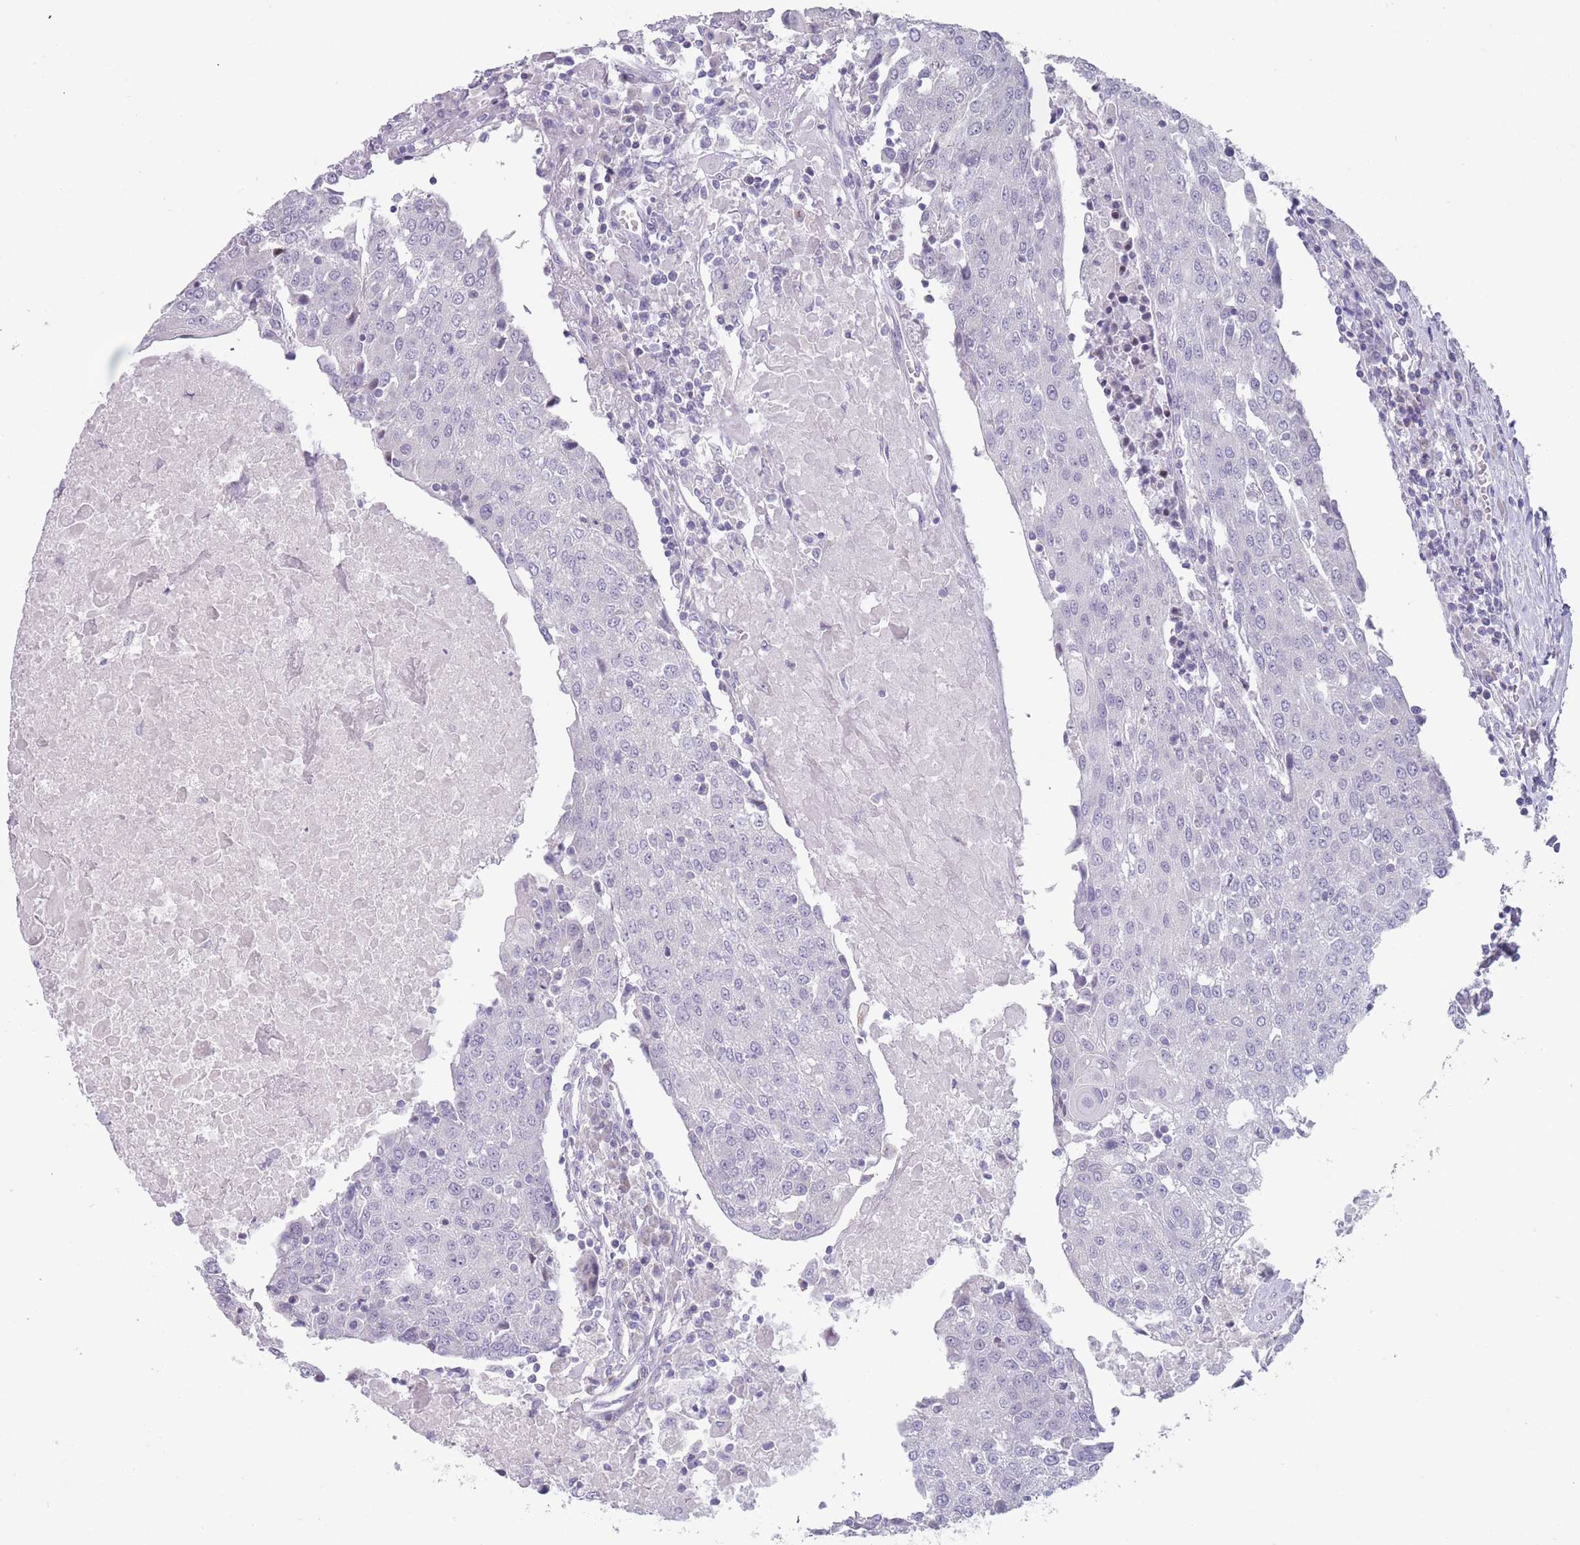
{"staining": {"intensity": "negative", "quantity": "none", "location": "none"}, "tissue": "urothelial cancer", "cell_type": "Tumor cells", "image_type": "cancer", "snomed": [{"axis": "morphology", "description": "Urothelial carcinoma, High grade"}, {"axis": "topography", "description": "Urinary bladder"}], "caption": "There is no significant positivity in tumor cells of urothelial cancer.", "gene": "PAIP2B", "patient": {"sex": "female", "age": 85}}